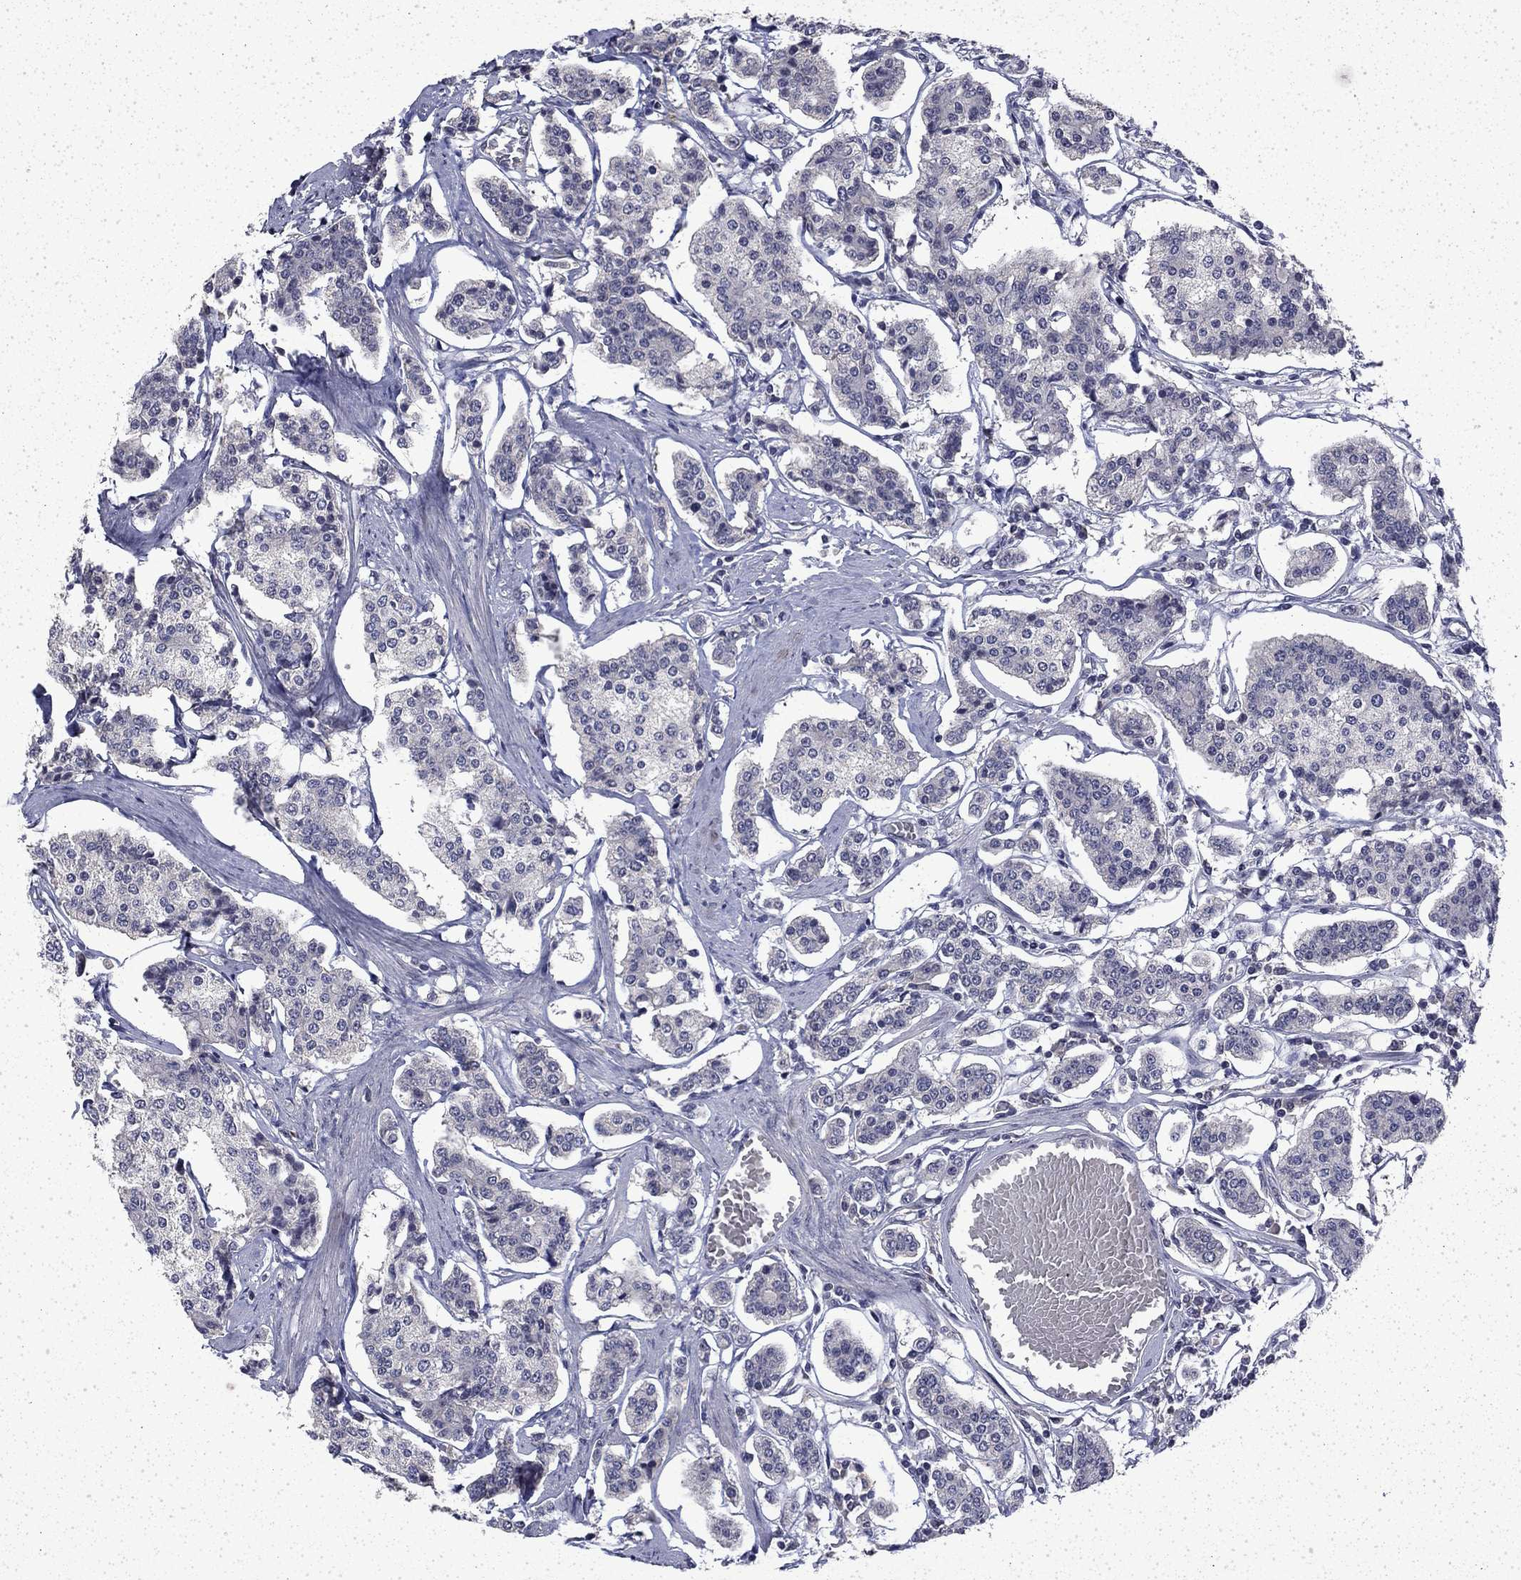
{"staining": {"intensity": "negative", "quantity": "none", "location": "none"}, "tissue": "carcinoid", "cell_type": "Tumor cells", "image_type": "cancer", "snomed": [{"axis": "morphology", "description": "Carcinoid, malignant, NOS"}, {"axis": "topography", "description": "Small intestine"}], "caption": "This is an immunohistochemistry (IHC) image of human carcinoid (malignant). There is no positivity in tumor cells.", "gene": "CHAT", "patient": {"sex": "female", "age": 65}}